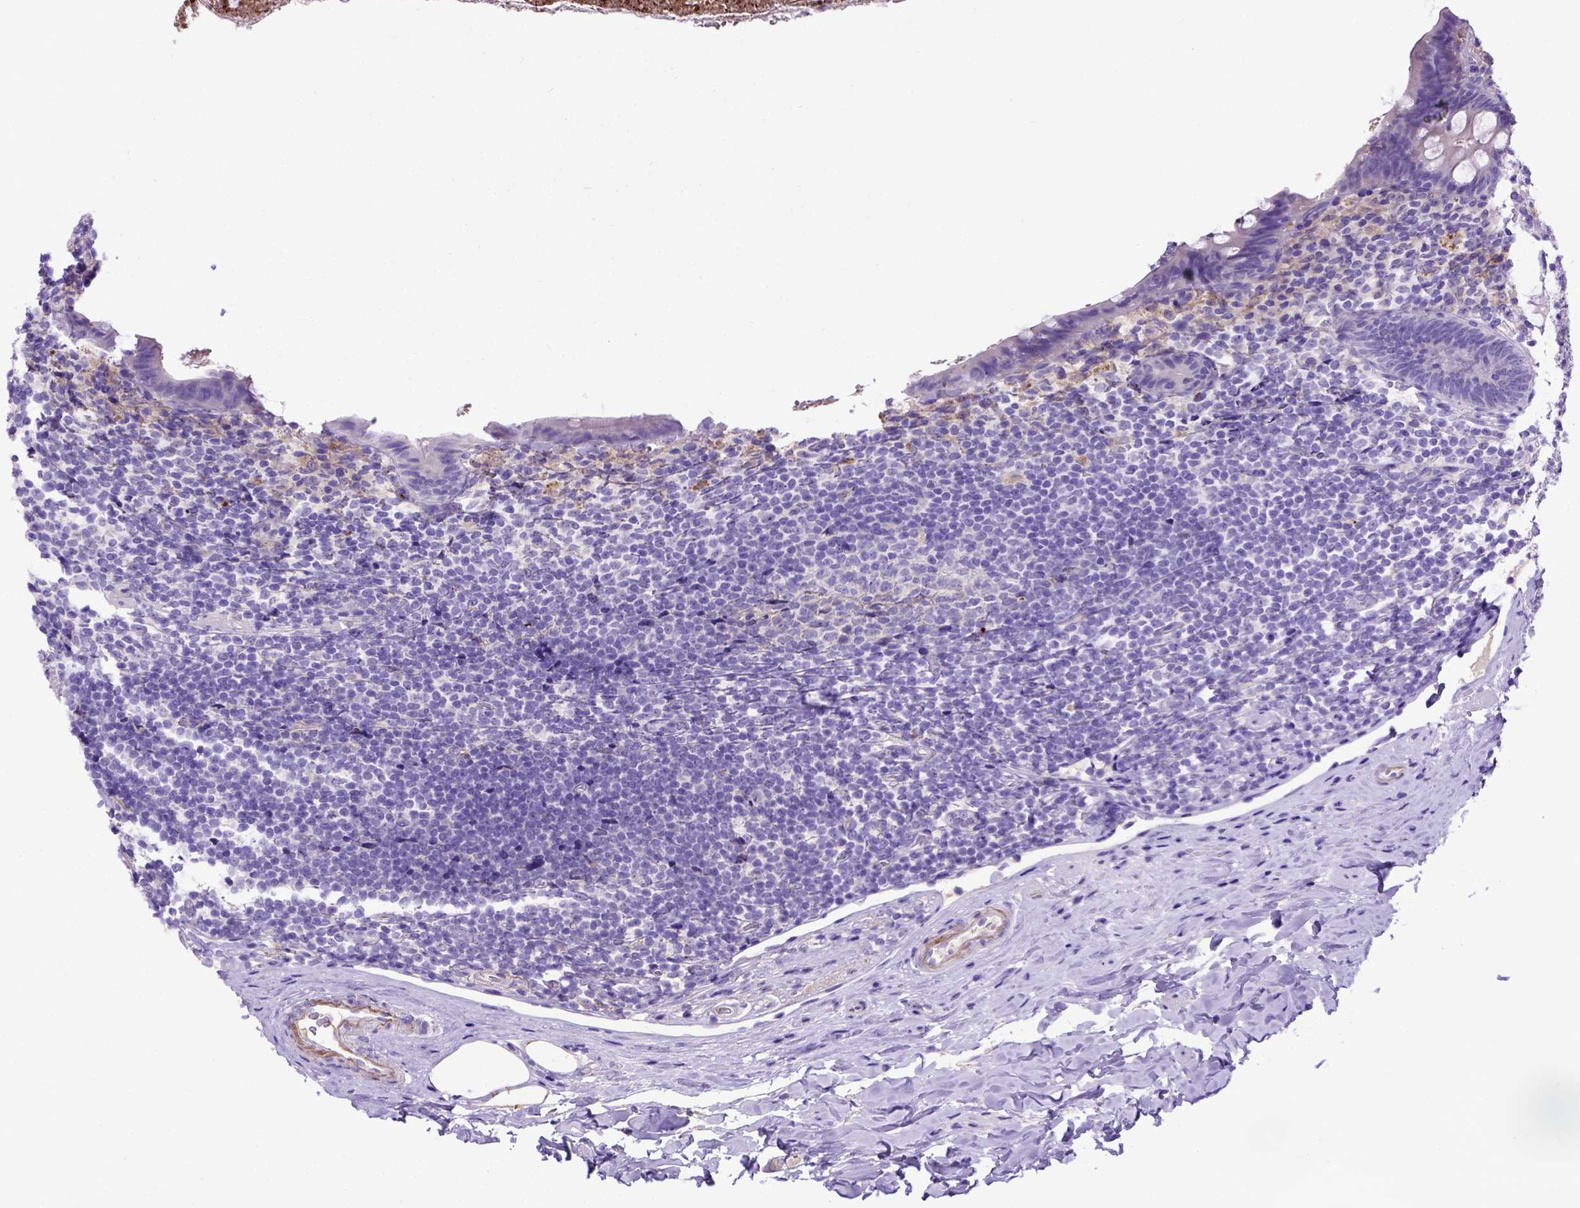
{"staining": {"intensity": "negative", "quantity": "none", "location": "none"}, "tissue": "appendix", "cell_type": "Glandular cells", "image_type": "normal", "snomed": [{"axis": "morphology", "description": "Normal tissue, NOS"}, {"axis": "topography", "description": "Appendix"}], "caption": "An image of human appendix is negative for staining in glandular cells. The staining was performed using DAB to visualize the protein expression in brown, while the nuclei were stained in blue with hematoxylin (Magnification: 20x).", "gene": "ADAM12", "patient": {"sex": "male", "age": 47}}